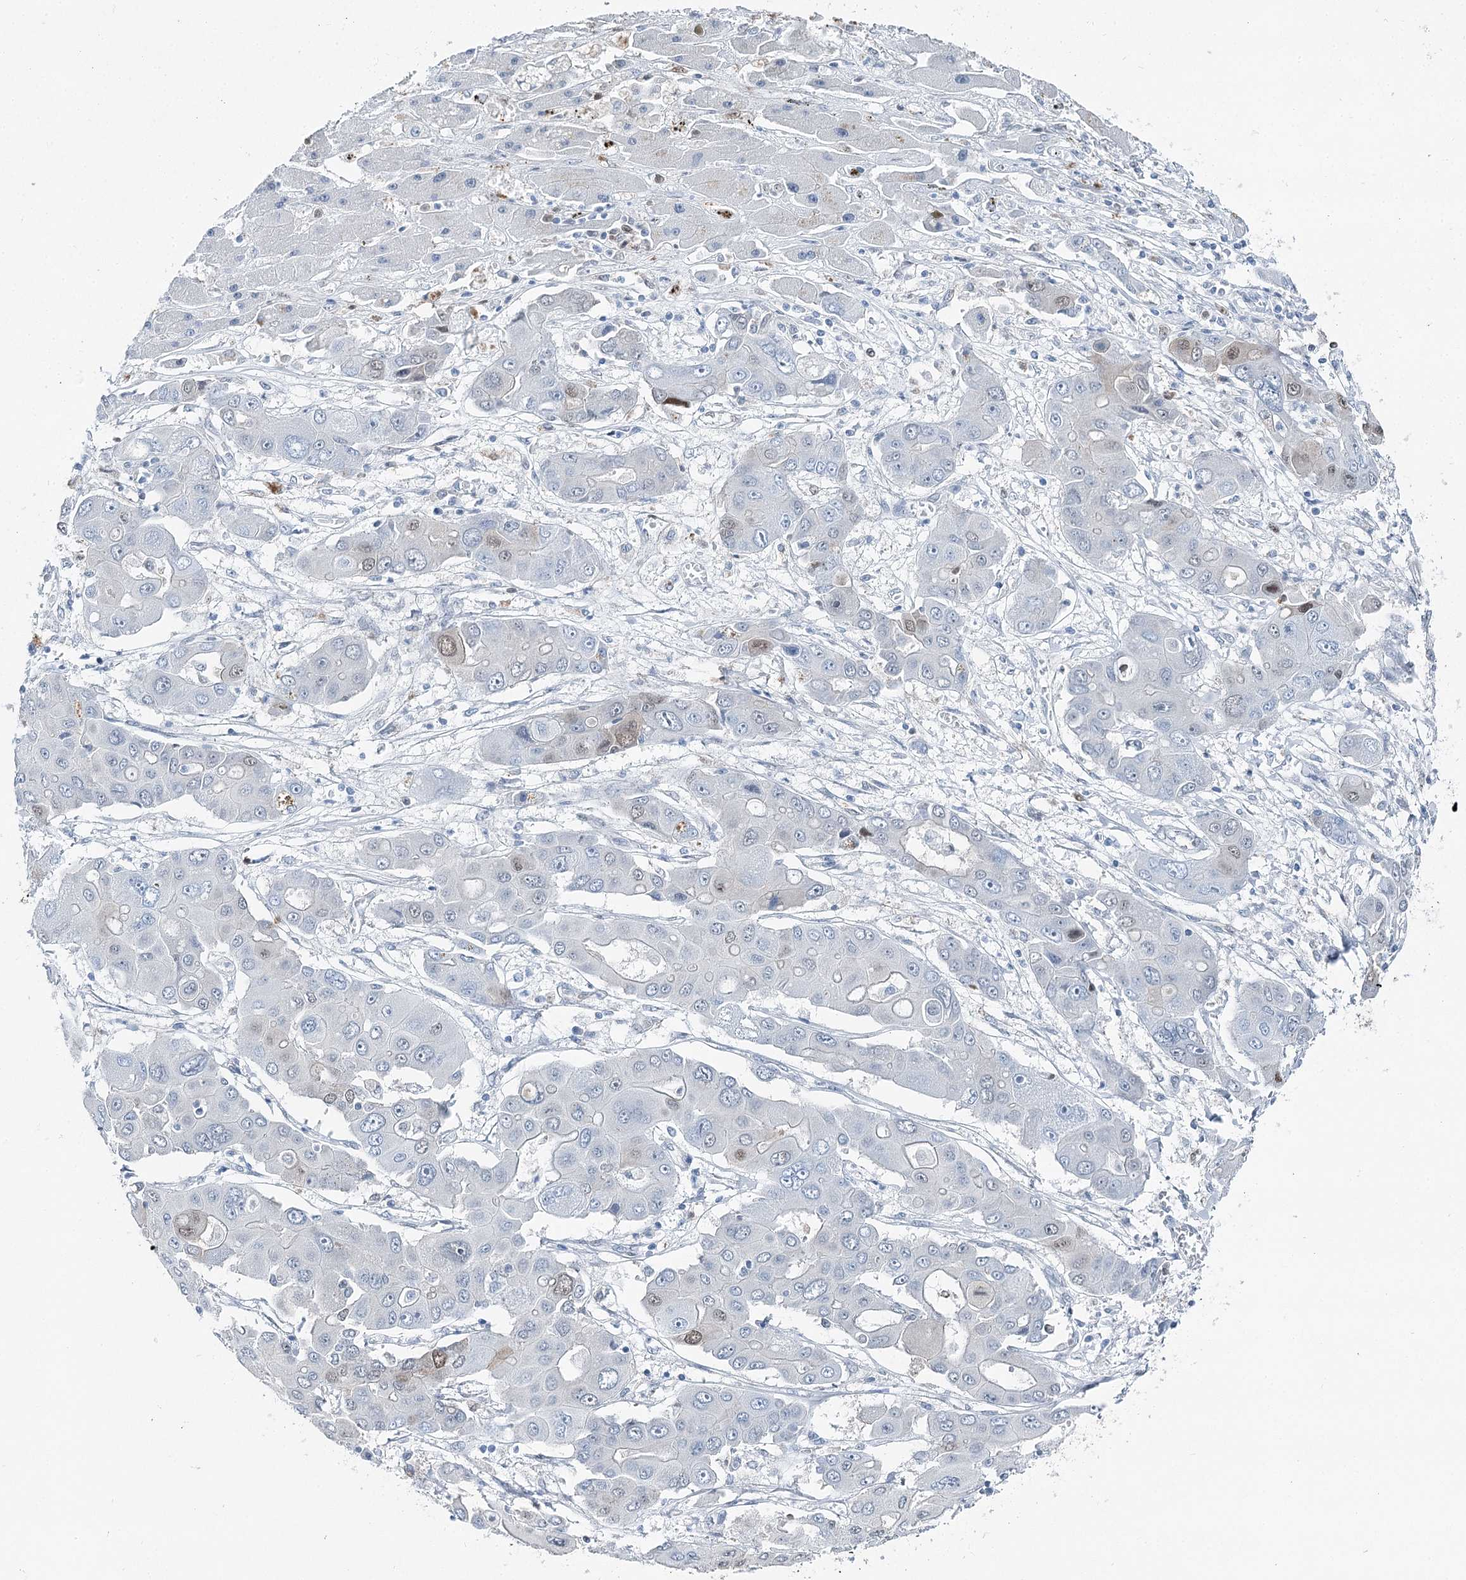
{"staining": {"intensity": "moderate", "quantity": "<25%", "location": "nuclear"}, "tissue": "liver cancer", "cell_type": "Tumor cells", "image_type": "cancer", "snomed": [{"axis": "morphology", "description": "Cholangiocarcinoma"}, {"axis": "topography", "description": "Liver"}], "caption": "The immunohistochemical stain highlights moderate nuclear expression in tumor cells of liver cancer tissue.", "gene": "HAT1", "patient": {"sex": "male", "age": 67}}